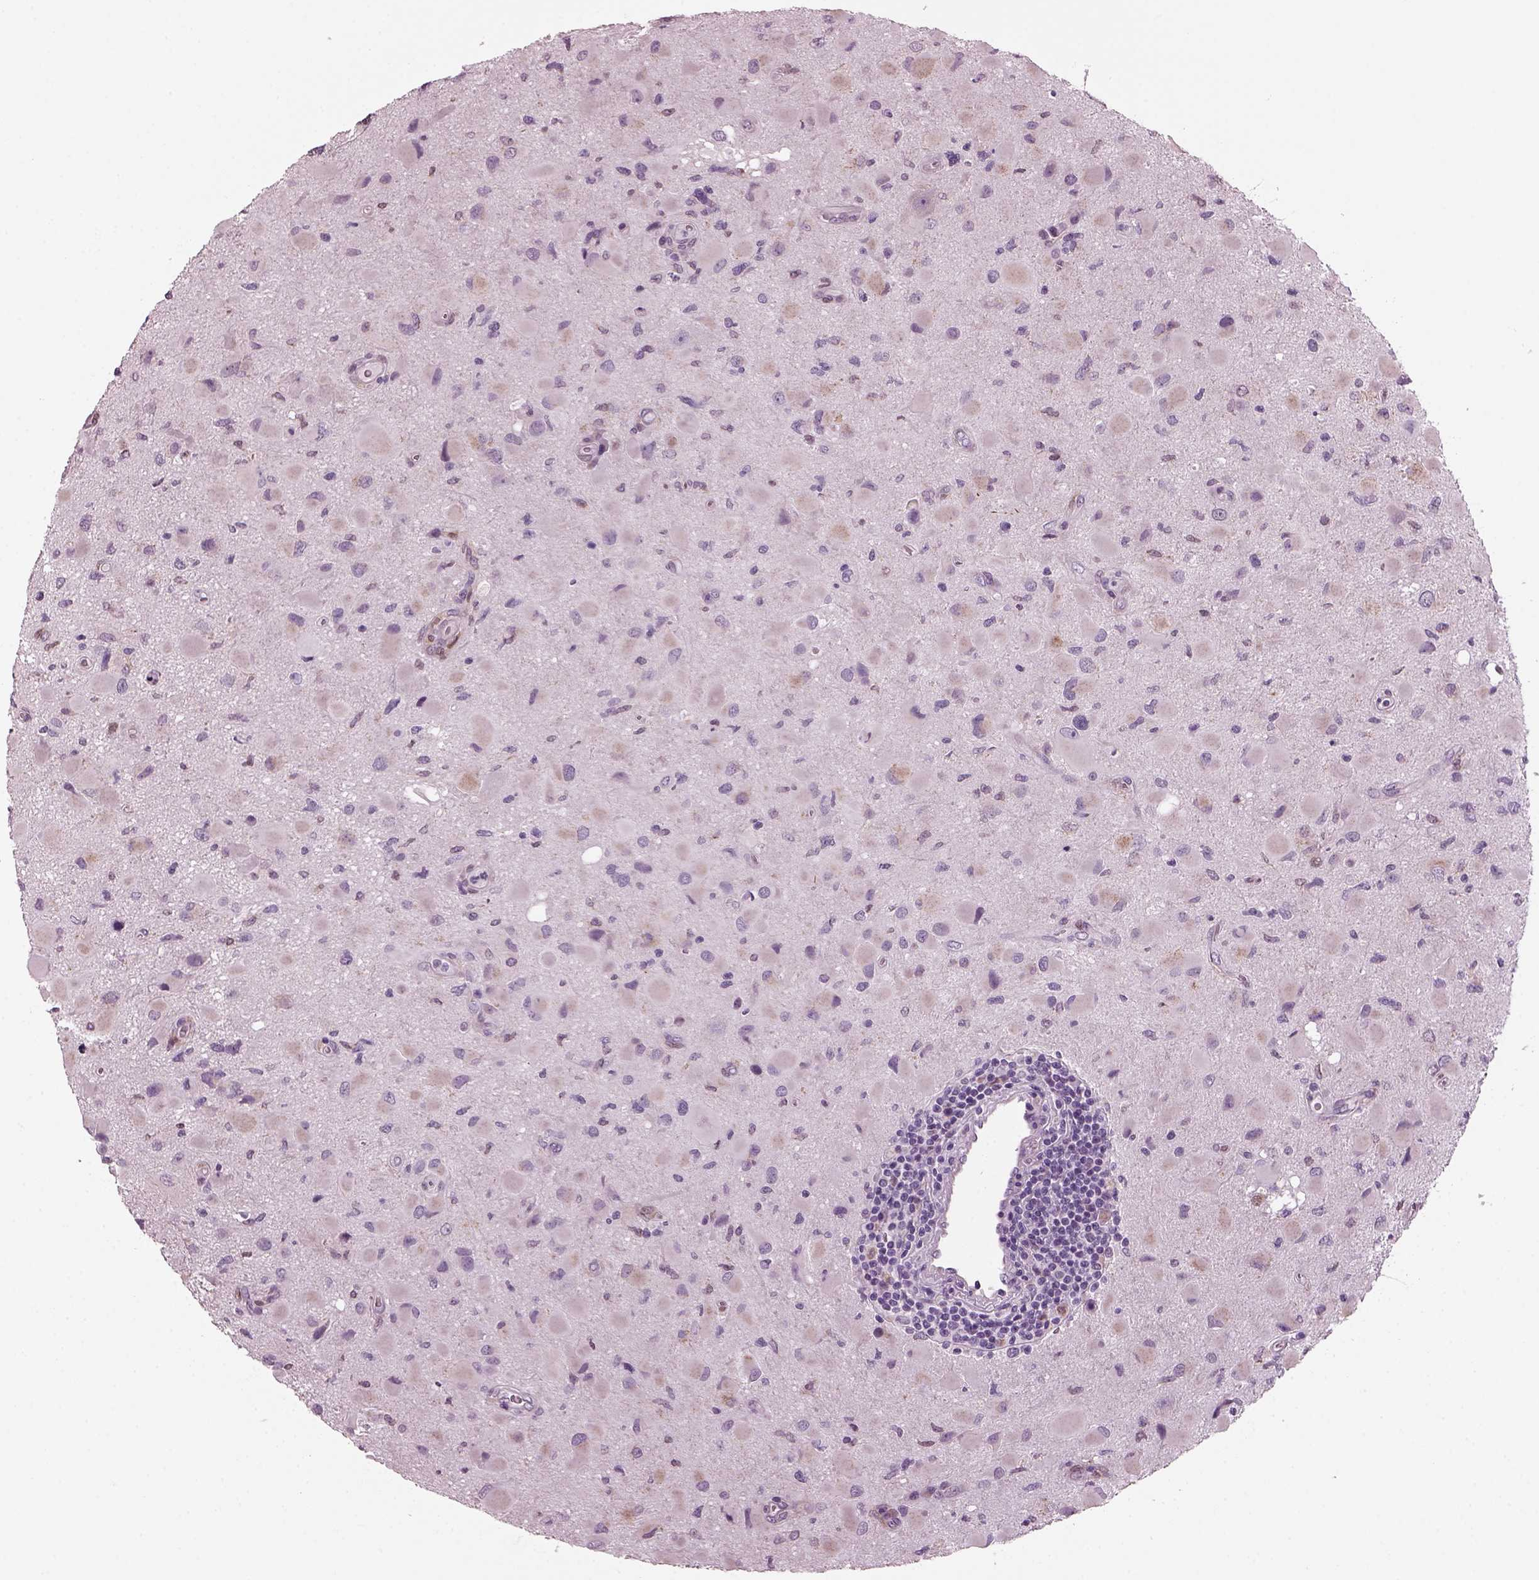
{"staining": {"intensity": "weak", "quantity": "25%-75%", "location": "cytoplasmic/membranous"}, "tissue": "glioma", "cell_type": "Tumor cells", "image_type": "cancer", "snomed": [{"axis": "morphology", "description": "Glioma, malignant, Low grade"}, {"axis": "topography", "description": "Brain"}], "caption": "Tumor cells reveal weak cytoplasmic/membranous expression in approximately 25%-75% of cells in malignant glioma (low-grade).", "gene": "PRR9", "patient": {"sex": "female", "age": 32}}